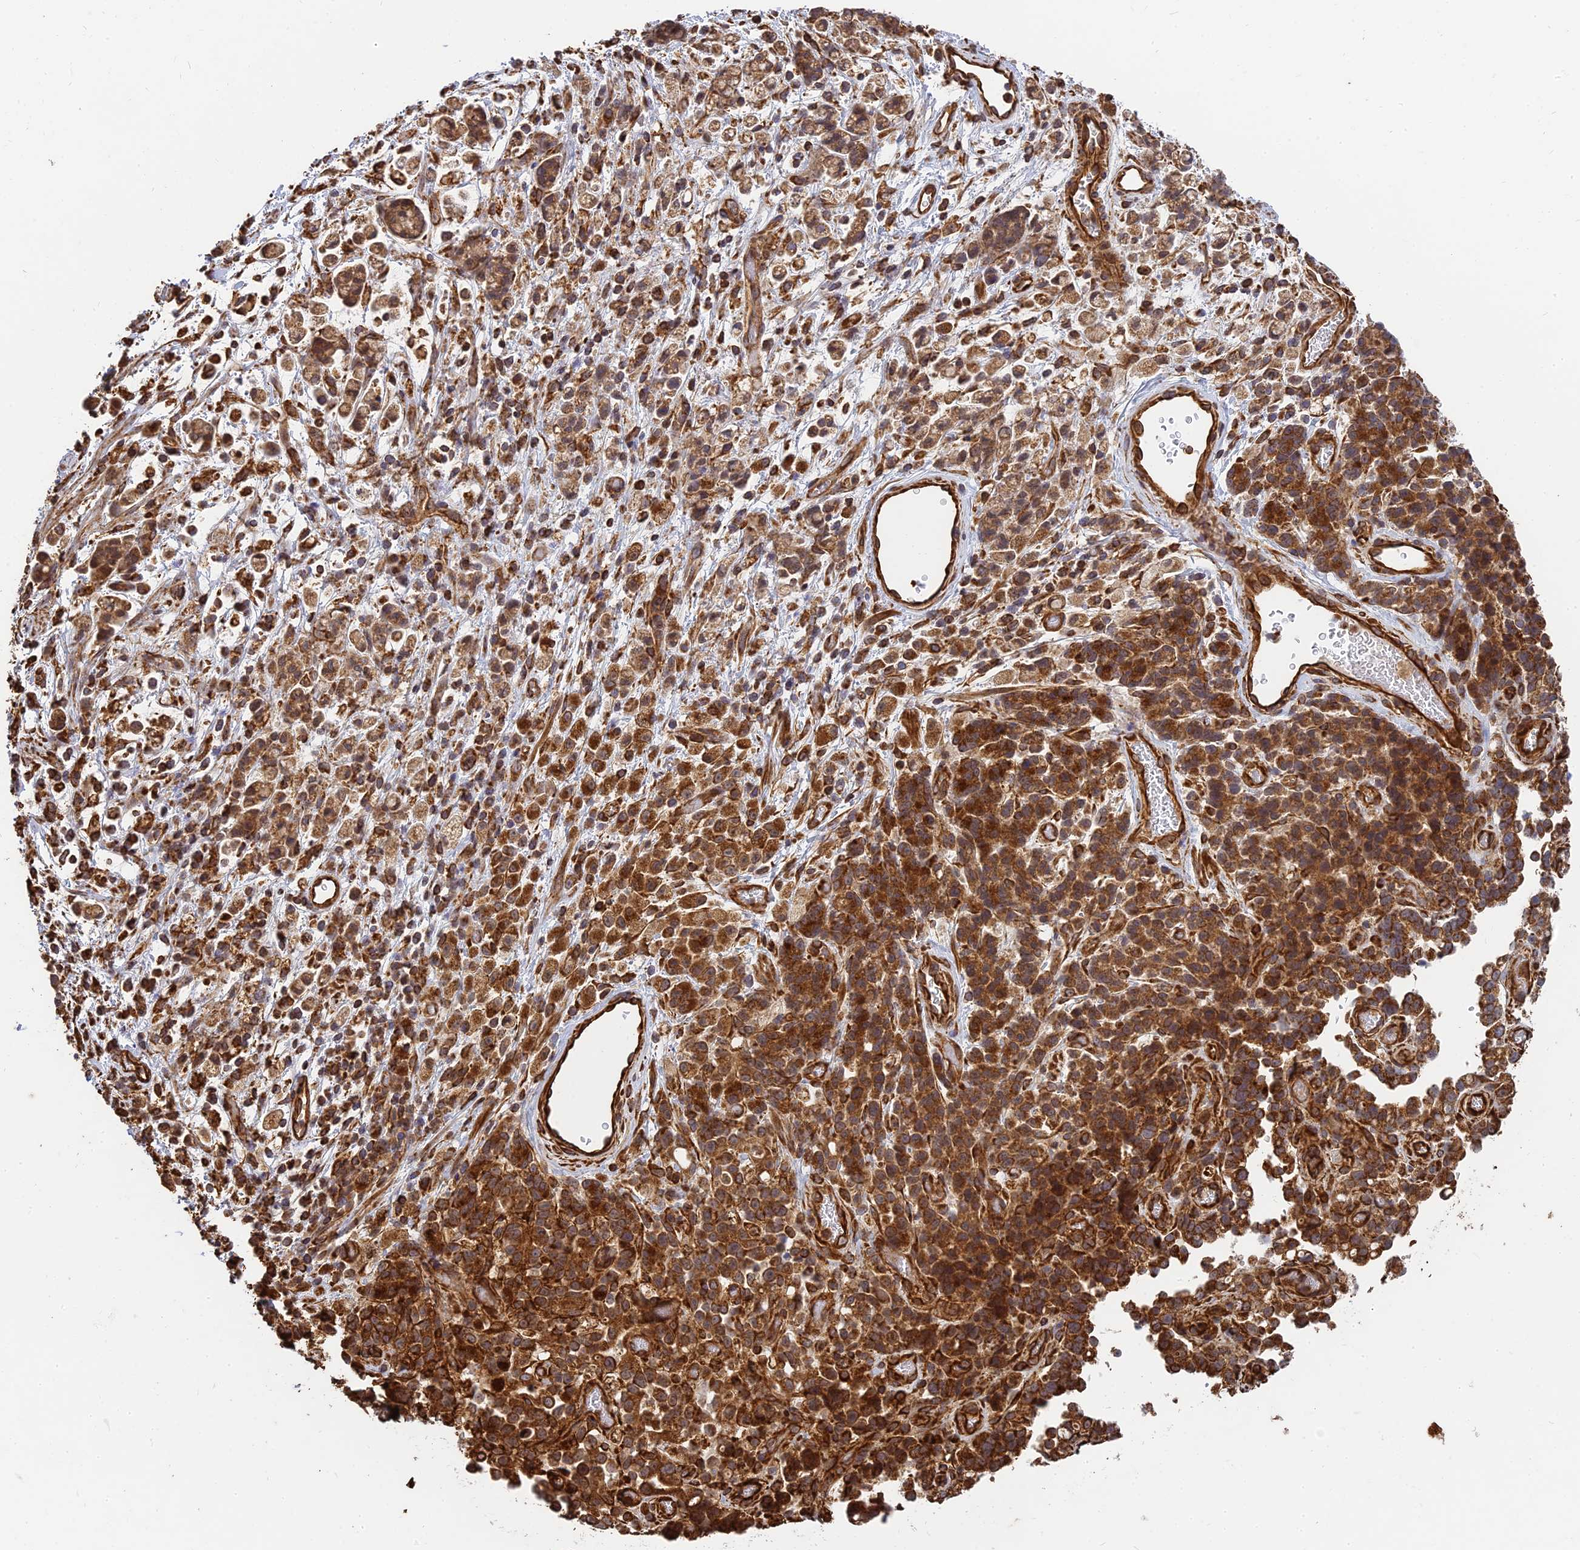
{"staining": {"intensity": "strong", "quantity": ">75%", "location": "cytoplasmic/membranous"}, "tissue": "stomach cancer", "cell_type": "Tumor cells", "image_type": "cancer", "snomed": [{"axis": "morphology", "description": "Adenocarcinoma, NOS"}, {"axis": "topography", "description": "Stomach"}], "caption": "Tumor cells reveal high levels of strong cytoplasmic/membranous expression in approximately >75% of cells in human stomach cancer. (DAB (3,3'-diaminobenzidine) = brown stain, brightfield microscopy at high magnification).", "gene": "DSTYK", "patient": {"sex": "female", "age": 60}}